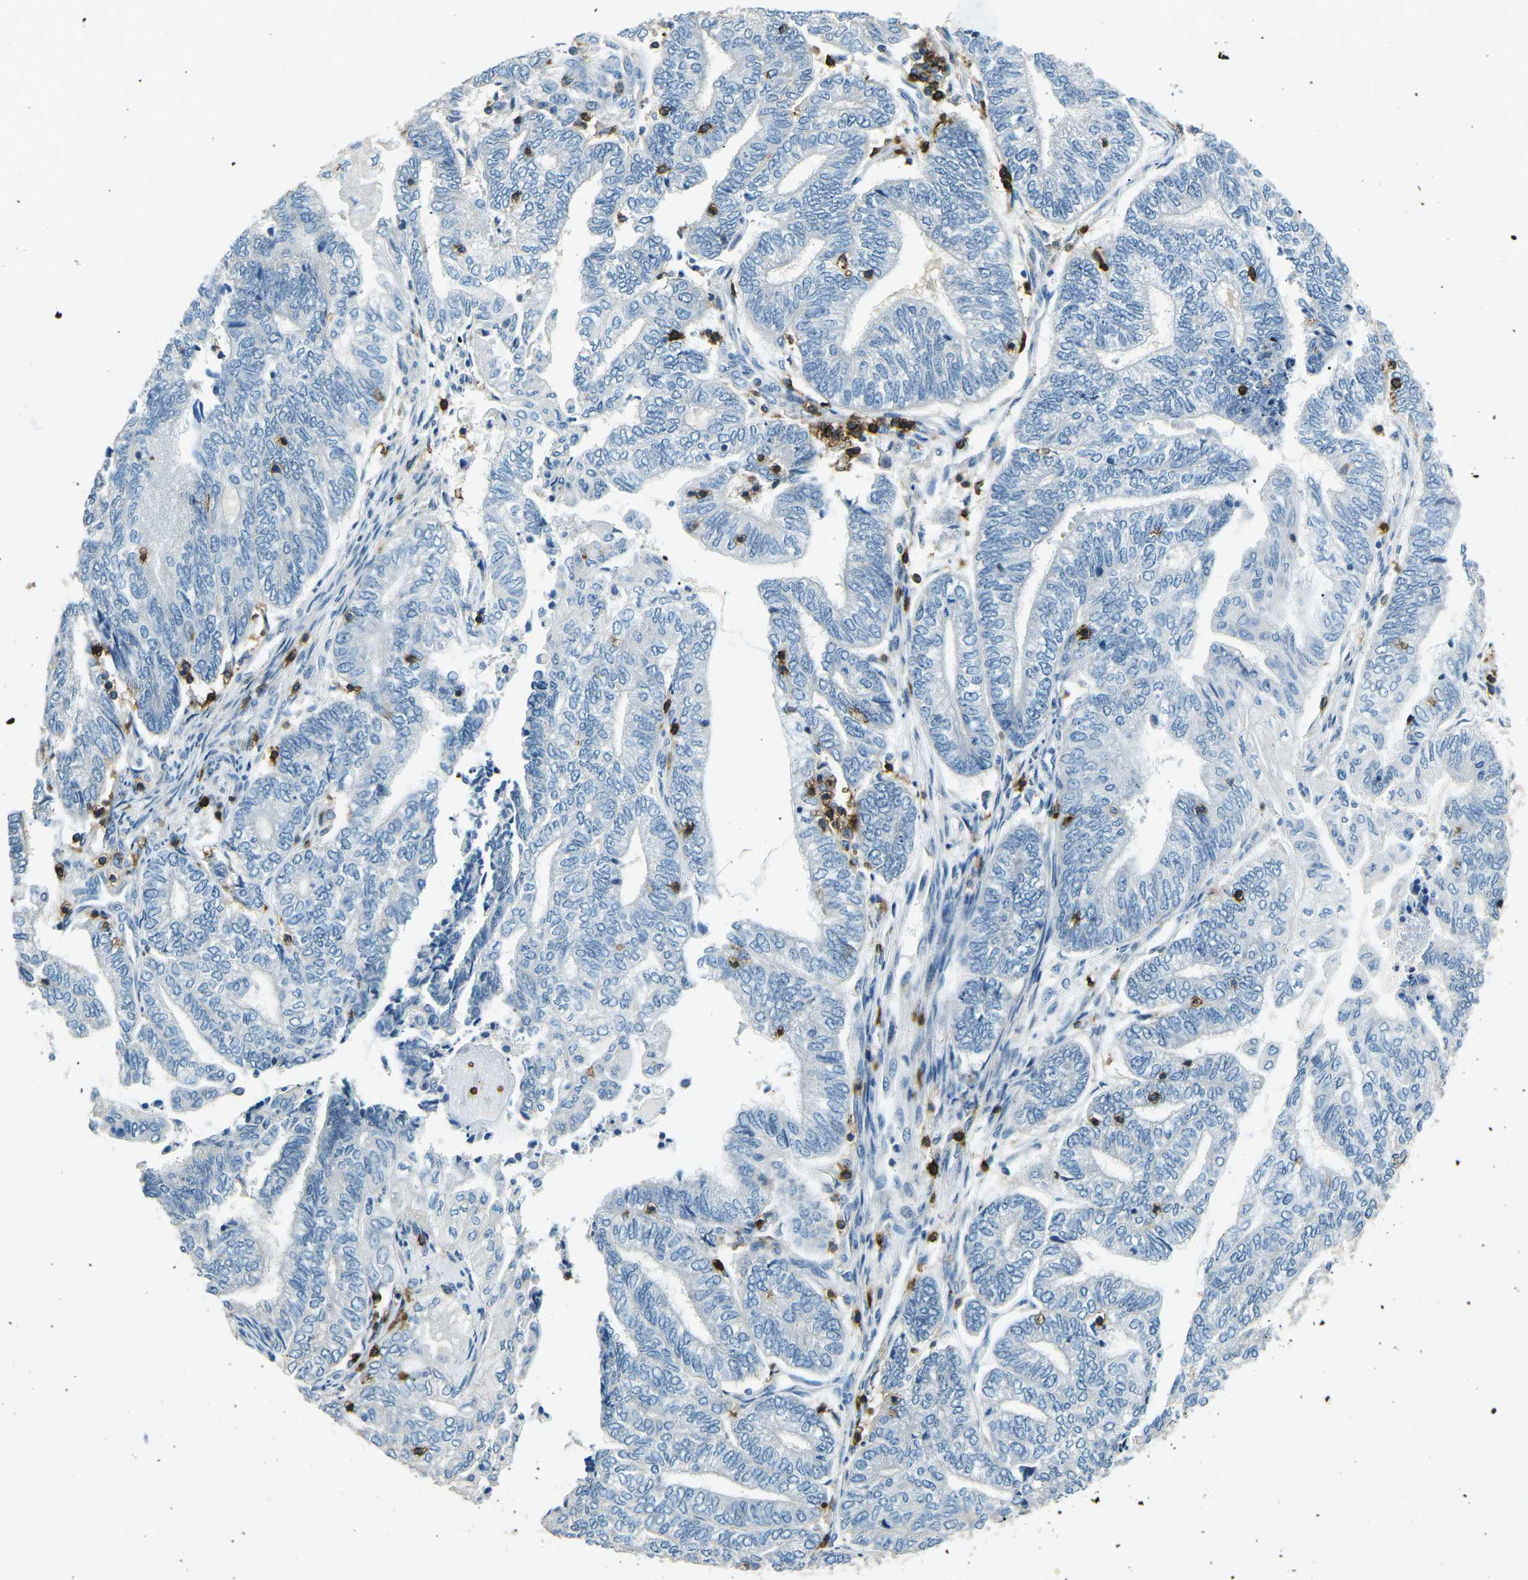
{"staining": {"intensity": "negative", "quantity": "none", "location": "none"}, "tissue": "endometrial cancer", "cell_type": "Tumor cells", "image_type": "cancer", "snomed": [{"axis": "morphology", "description": "Adenocarcinoma, NOS"}, {"axis": "topography", "description": "Uterus"}, {"axis": "topography", "description": "Endometrium"}], "caption": "Immunohistochemistry of adenocarcinoma (endometrial) displays no expression in tumor cells. (DAB (3,3'-diaminobenzidine) immunohistochemistry (IHC) visualized using brightfield microscopy, high magnification).", "gene": "CD6", "patient": {"sex": "female", "age": 70}}